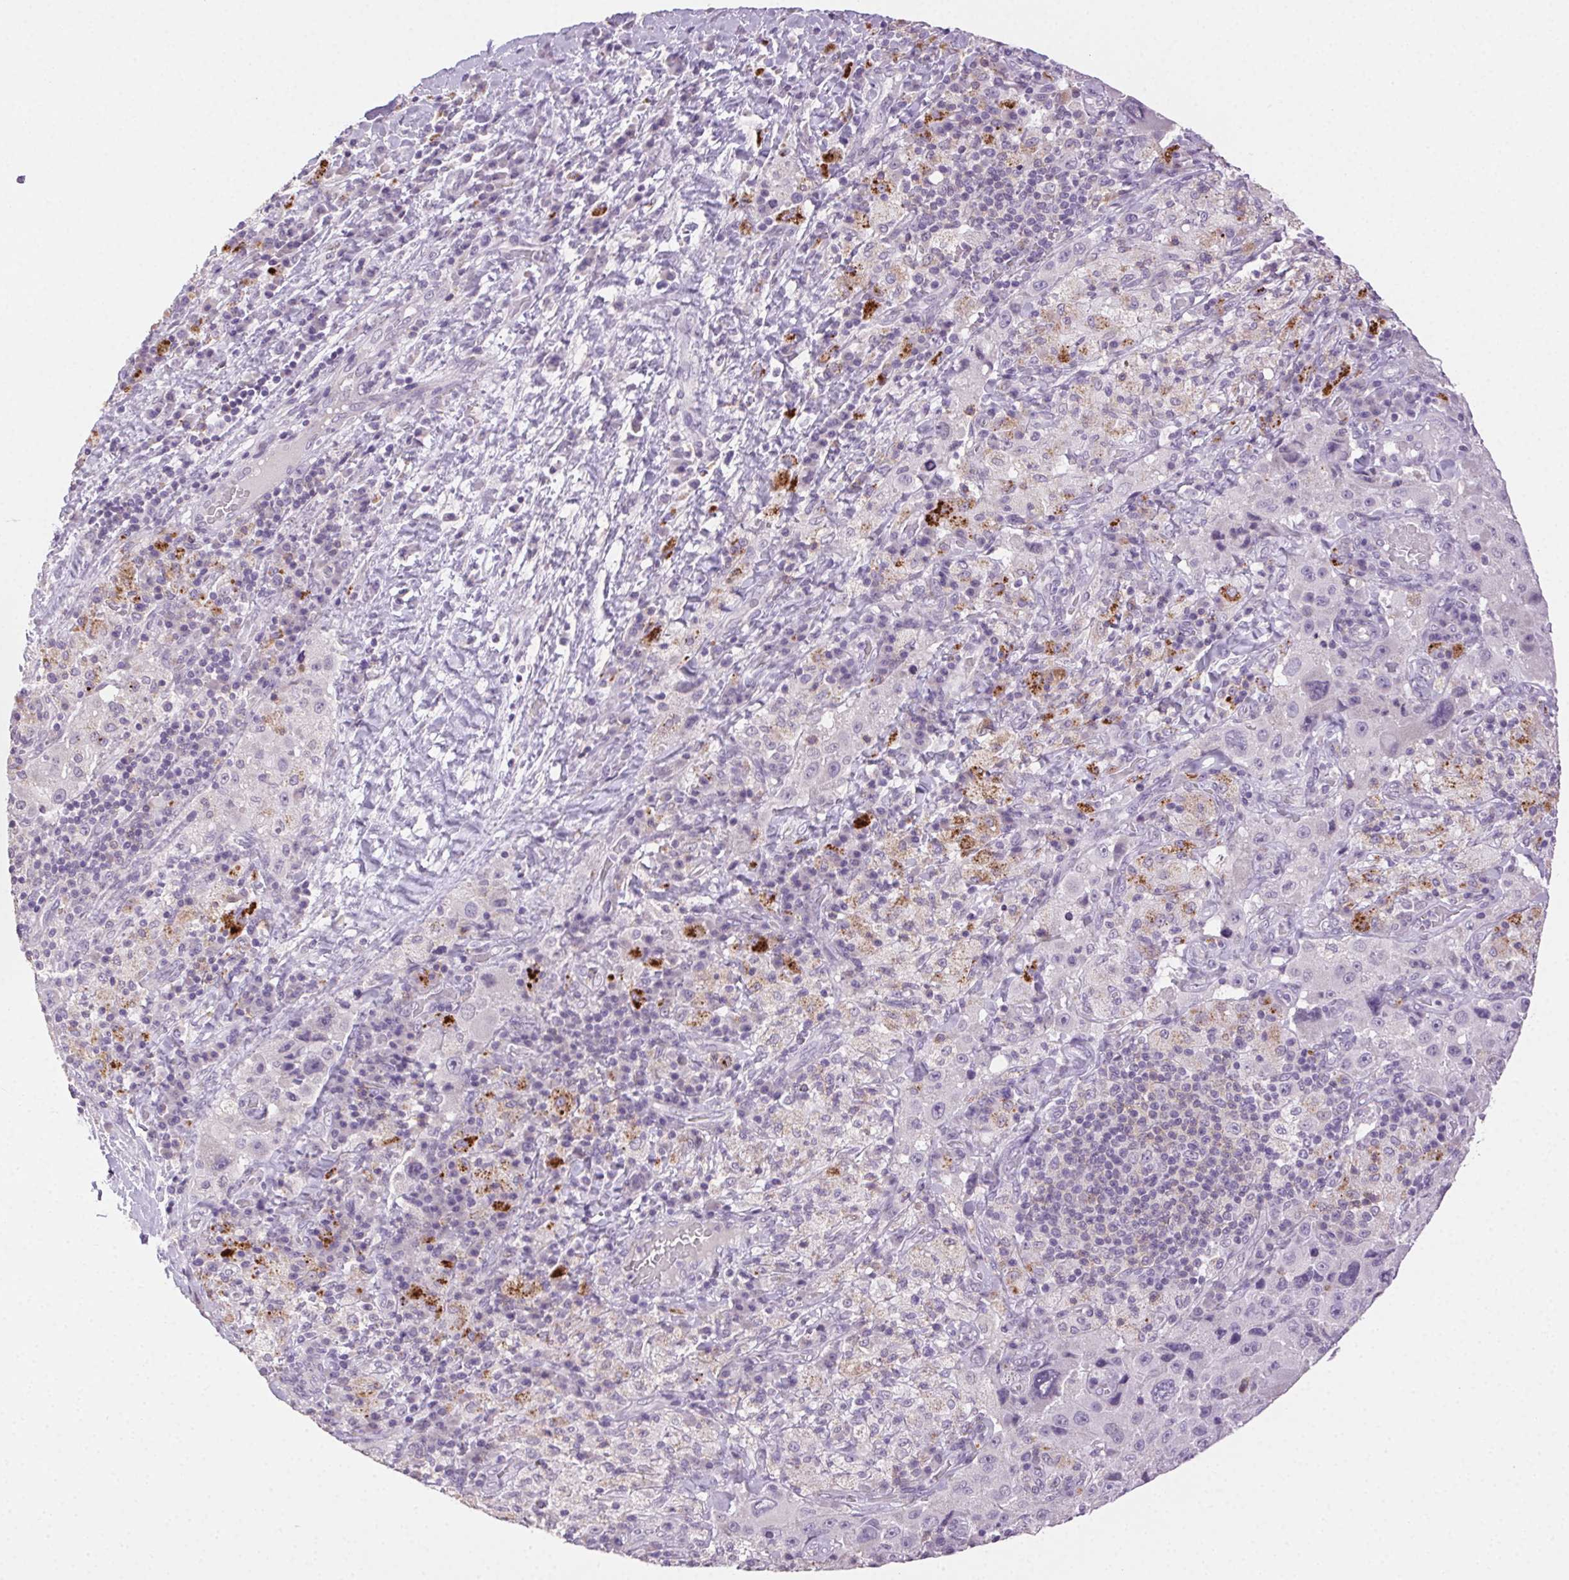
{"staining": {"intensity": "negative", "quantity": "none", "location": "none"}, "tissue": "melanoma", "cell_type": "Tumor cells", "image_type": "cancer", "snomed": [{"axis": "morphology", "description": "Malignant melanoma, Metastatic site"}, {"axis": "topography", "description": "Lymph node"}], "caption": "An immunohistochemistry (IHC) image of malignant melanoma (metastatic site) is shown. There is no staining in tumor cells of malignant melanoma (metastatic site). (DAB (3,3'-diaminobenzidine) immunohistochemistry (IHC) with hematoxylin counter stain).", "gene": "AKAP5", "patient": {"sex": "male", "age": 62}}